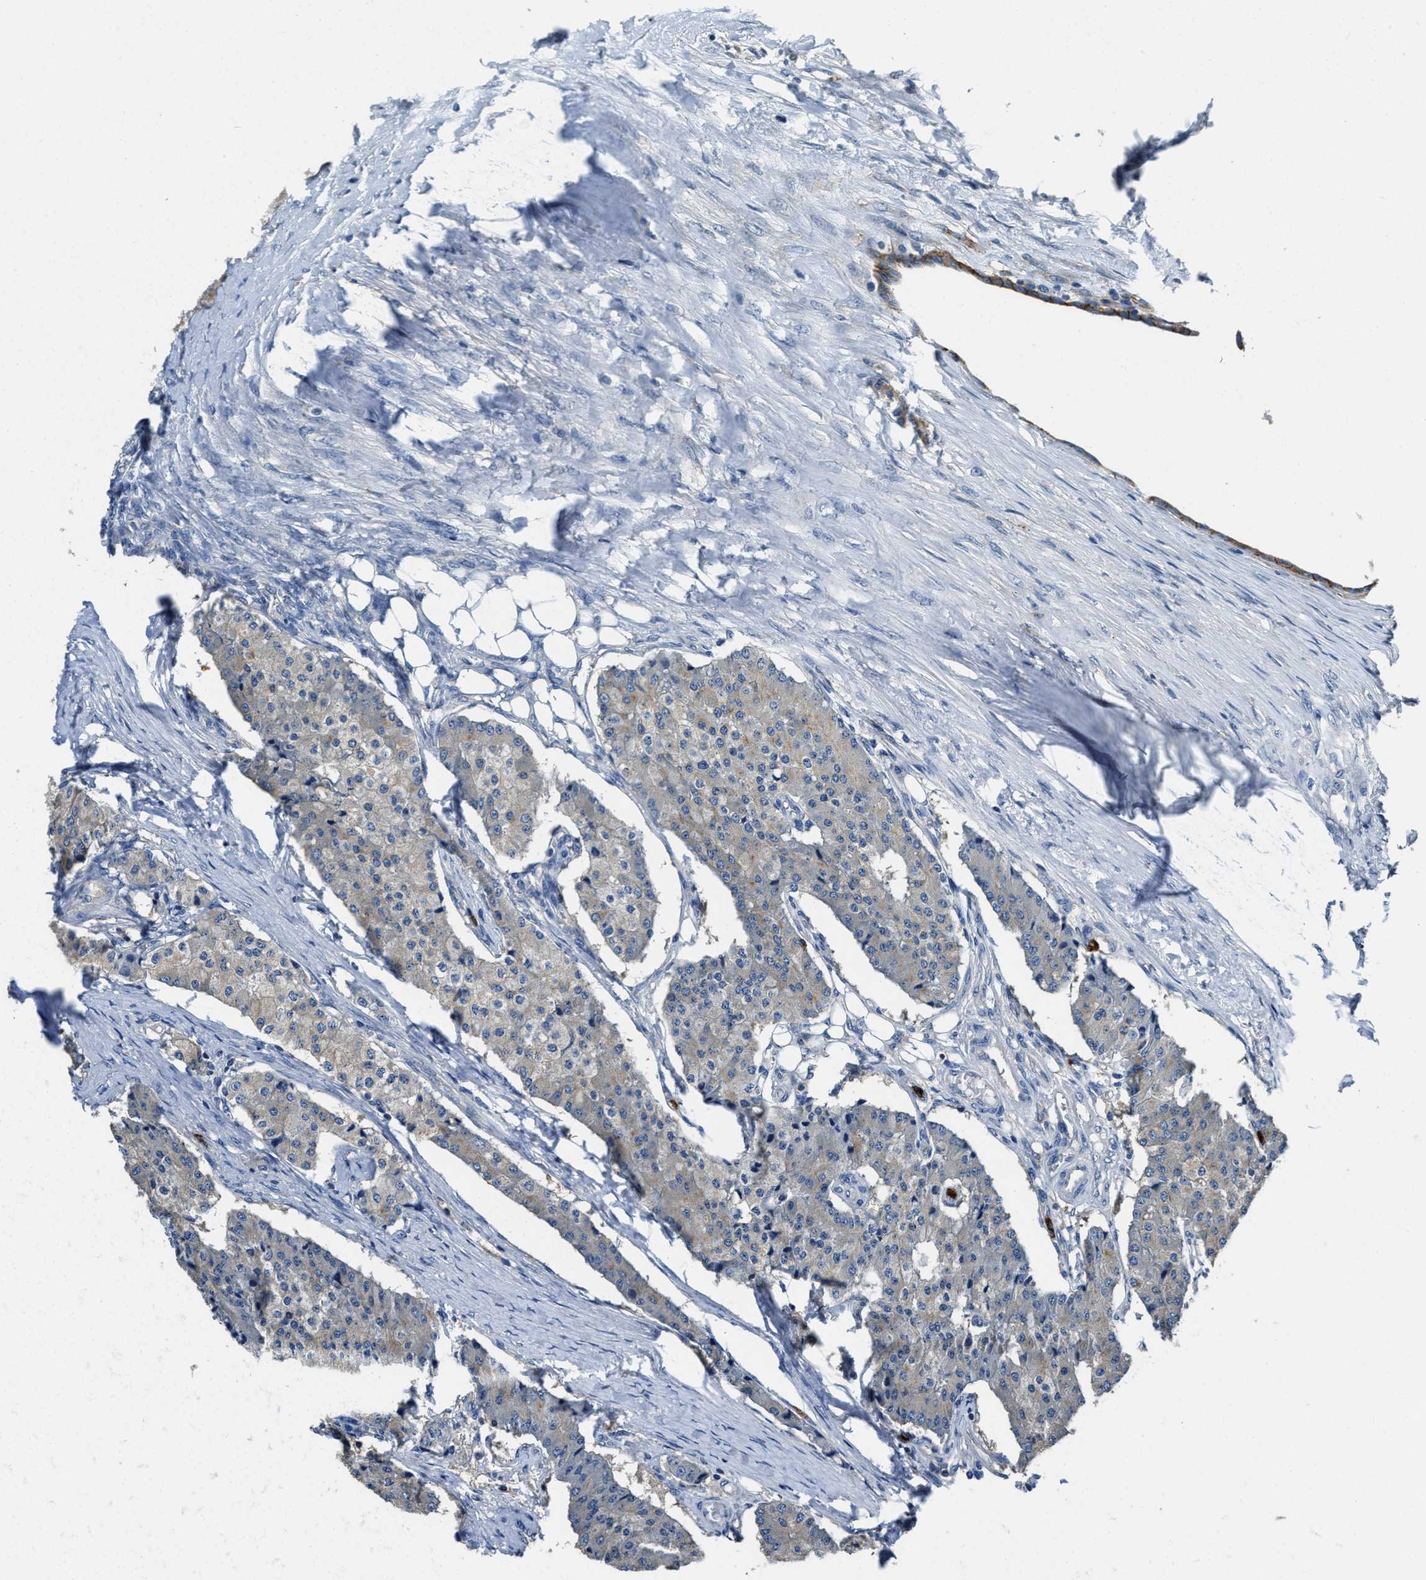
{"staining": {"intensity": "weak", "quantity": "<25%", "location": "cytoplasmic/membranous"}, "tissue": "carcinoid", "cell_type": "Tumor cells", "image_type": "cancer", "snomed": [{"axis": "morphology", "description": "Carcinoid, malignant, NOS"}, {"axis": "topography", "description": "Colon"}], "caption": "There is no significant expression in tumor cells of malignant carcinoid.", "gene": "TRAF6", "patient": {"sex": "female", "age": 52}}